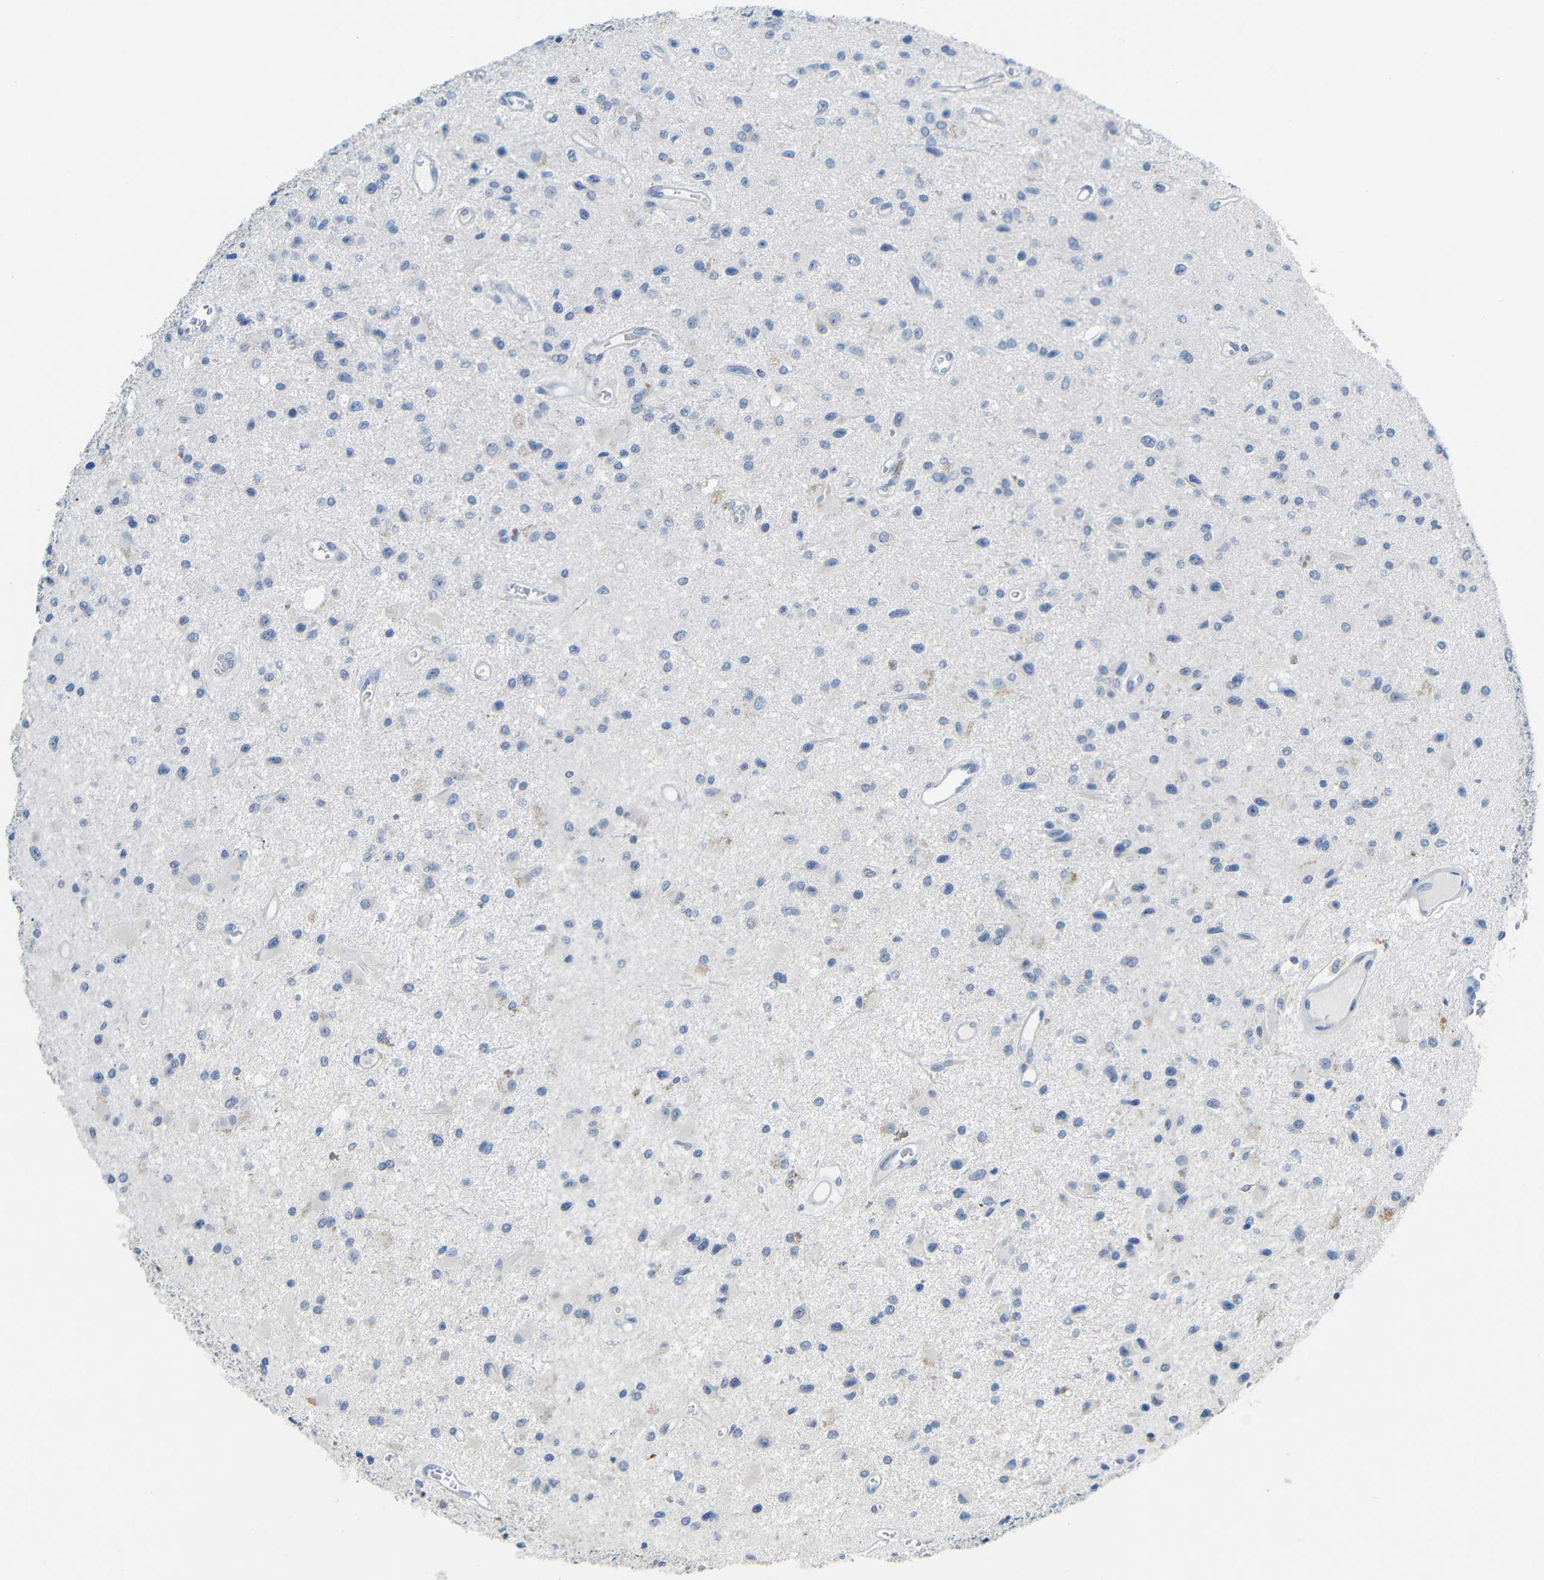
{"staining": {"intensity": "weak", "quantity": "<25%", "location": "cytoplasmic/membranous"}, "tissue": "glioma", "cell_type": "Tumor cells", "image_type": "cancer", "snomed": [{"axis": "morphology", "description": "Glioma, malignant, Low grade"}, {"axis": "topography", "description": "Brain"}], "caption": "This image is of low-grade glioma (malignant) stained with immunohistochemistry to label a protein in brown with the nuclei are counter-stained blue. There is no expression in tumor cells. Brightfield microscopy of immunohistochemistry (IHC) stained with DAB (3,3'-diaminobenzidine) (brown) and hematoxylin (blue), captured at high magnification.", "gene": "C15orf48", "patient": {"sex": "male", "age": 58}}